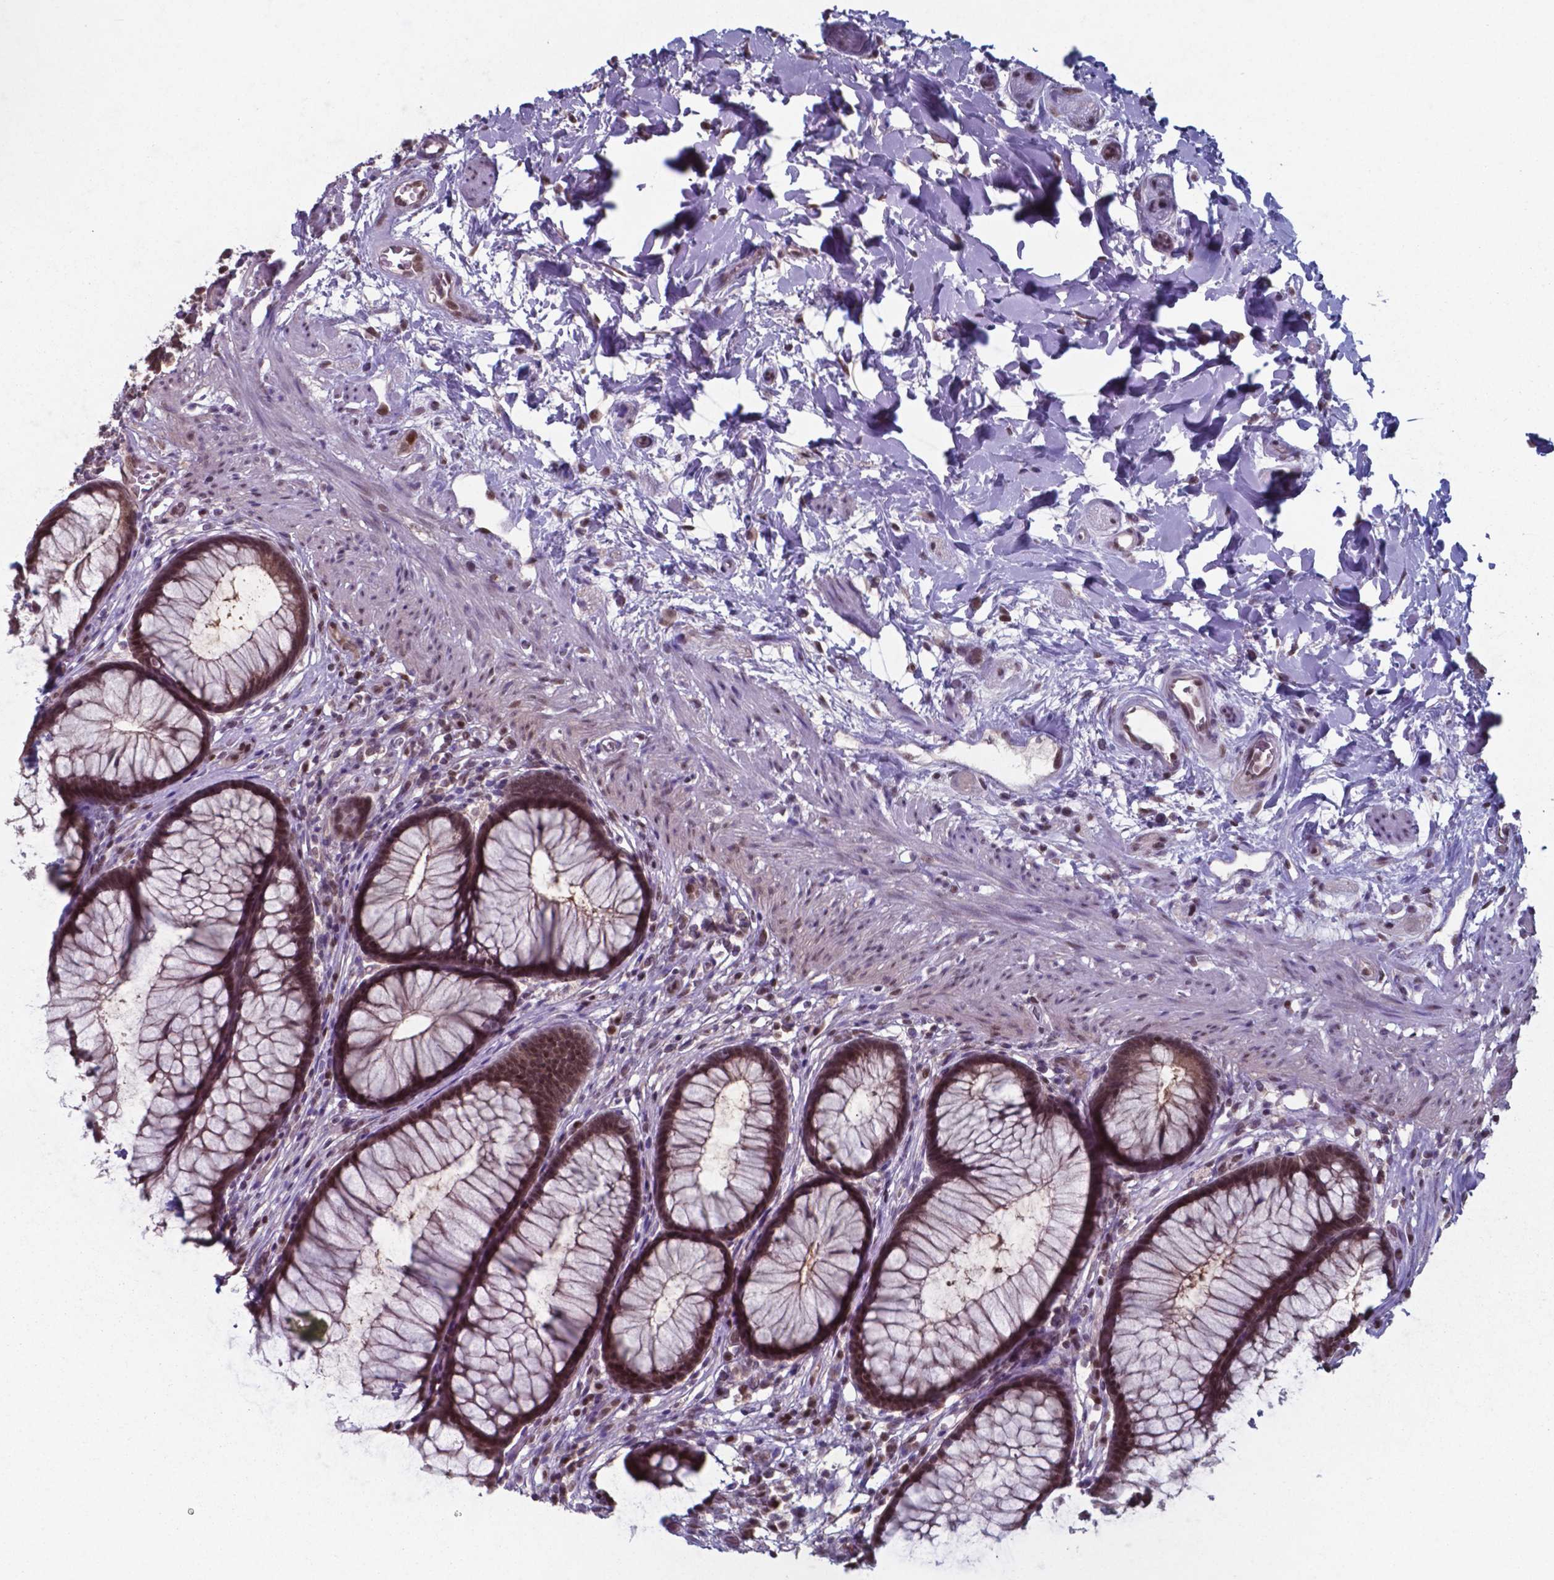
{"staining": {"intensity": "strong", "quantity": ">75%", "location": "cytoplasmic/membranous,nuclear"}, "tissue": "rectum", "cell_type": "Glandular cells", "image_type": "normal", "snomed": [{"axis": "morphology", "description": "Normal tissue, NOS"}, {"axis": "topography", "description": "Smooth muscle"}, {"axis": "topography", "description": "Rectum"}], "caption": "Human rectum stained with a brown dye demonstrates strong cytoplasmic/membranous,nuclear positive positivity in about >75% of glandular cells.", "gene": "UBA1", "patient": {"sex": "male", "age": 53}}